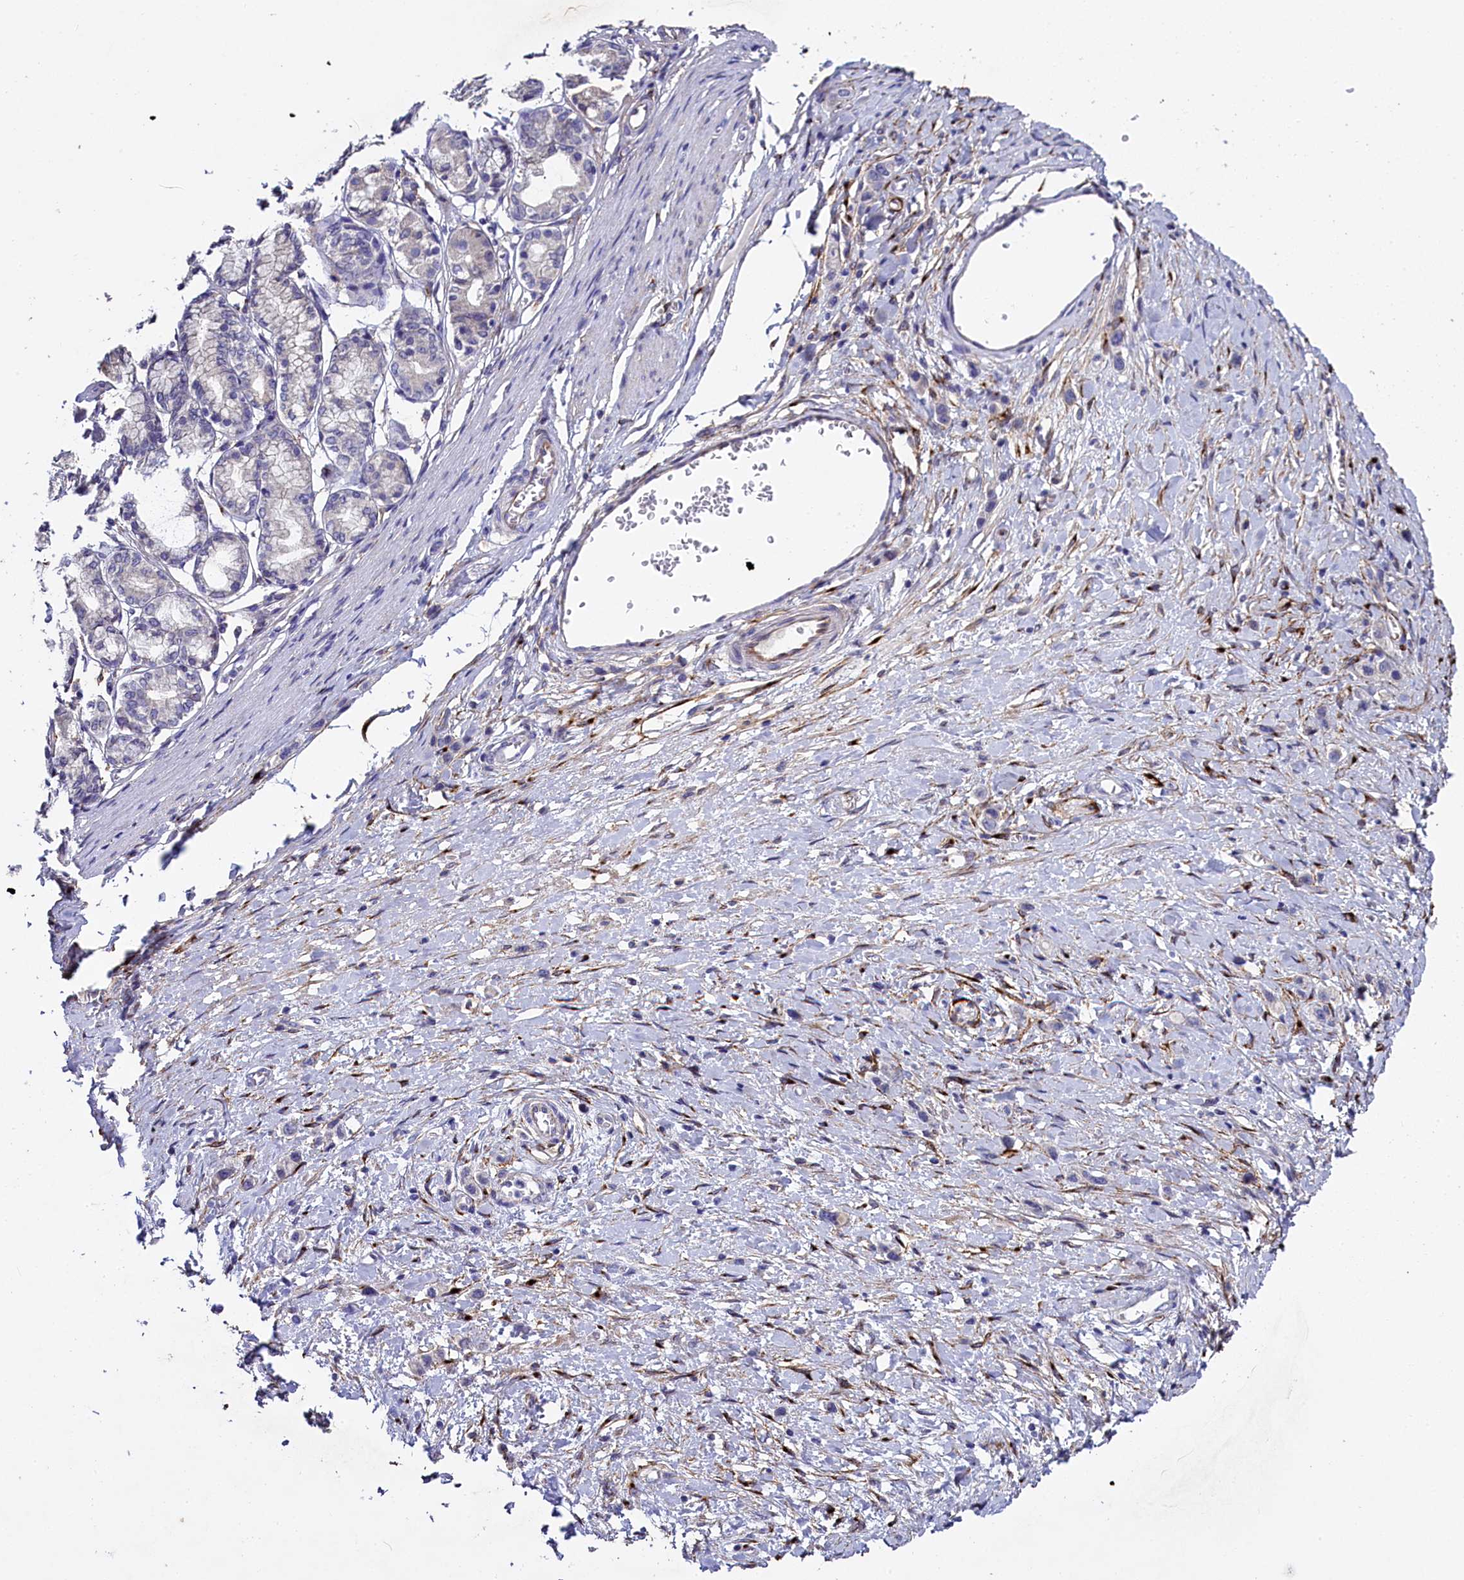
{"staining": {"intensity": "negative", "quantity": "none", "location": "none"}, "tissue": "stomach cancer", "cell_type": "Tumor cells", "image_type": "cancer", "snomed": [{"axis": "morphology", "description": "Adenocarcinoma, NOS"}, {"axis": "topography", "description": "Stomach"}], "caption": "High magnification brightfield microscopy of adenocarcinoma (stomach) stained with DAB (3,3'-diaminobenzidine) (brown) and counterstained with hematoxylin (blue): tumor cells show no significant positivity.", "gene": "MRC2", "patient": {"sex": "female", "age": 65}}